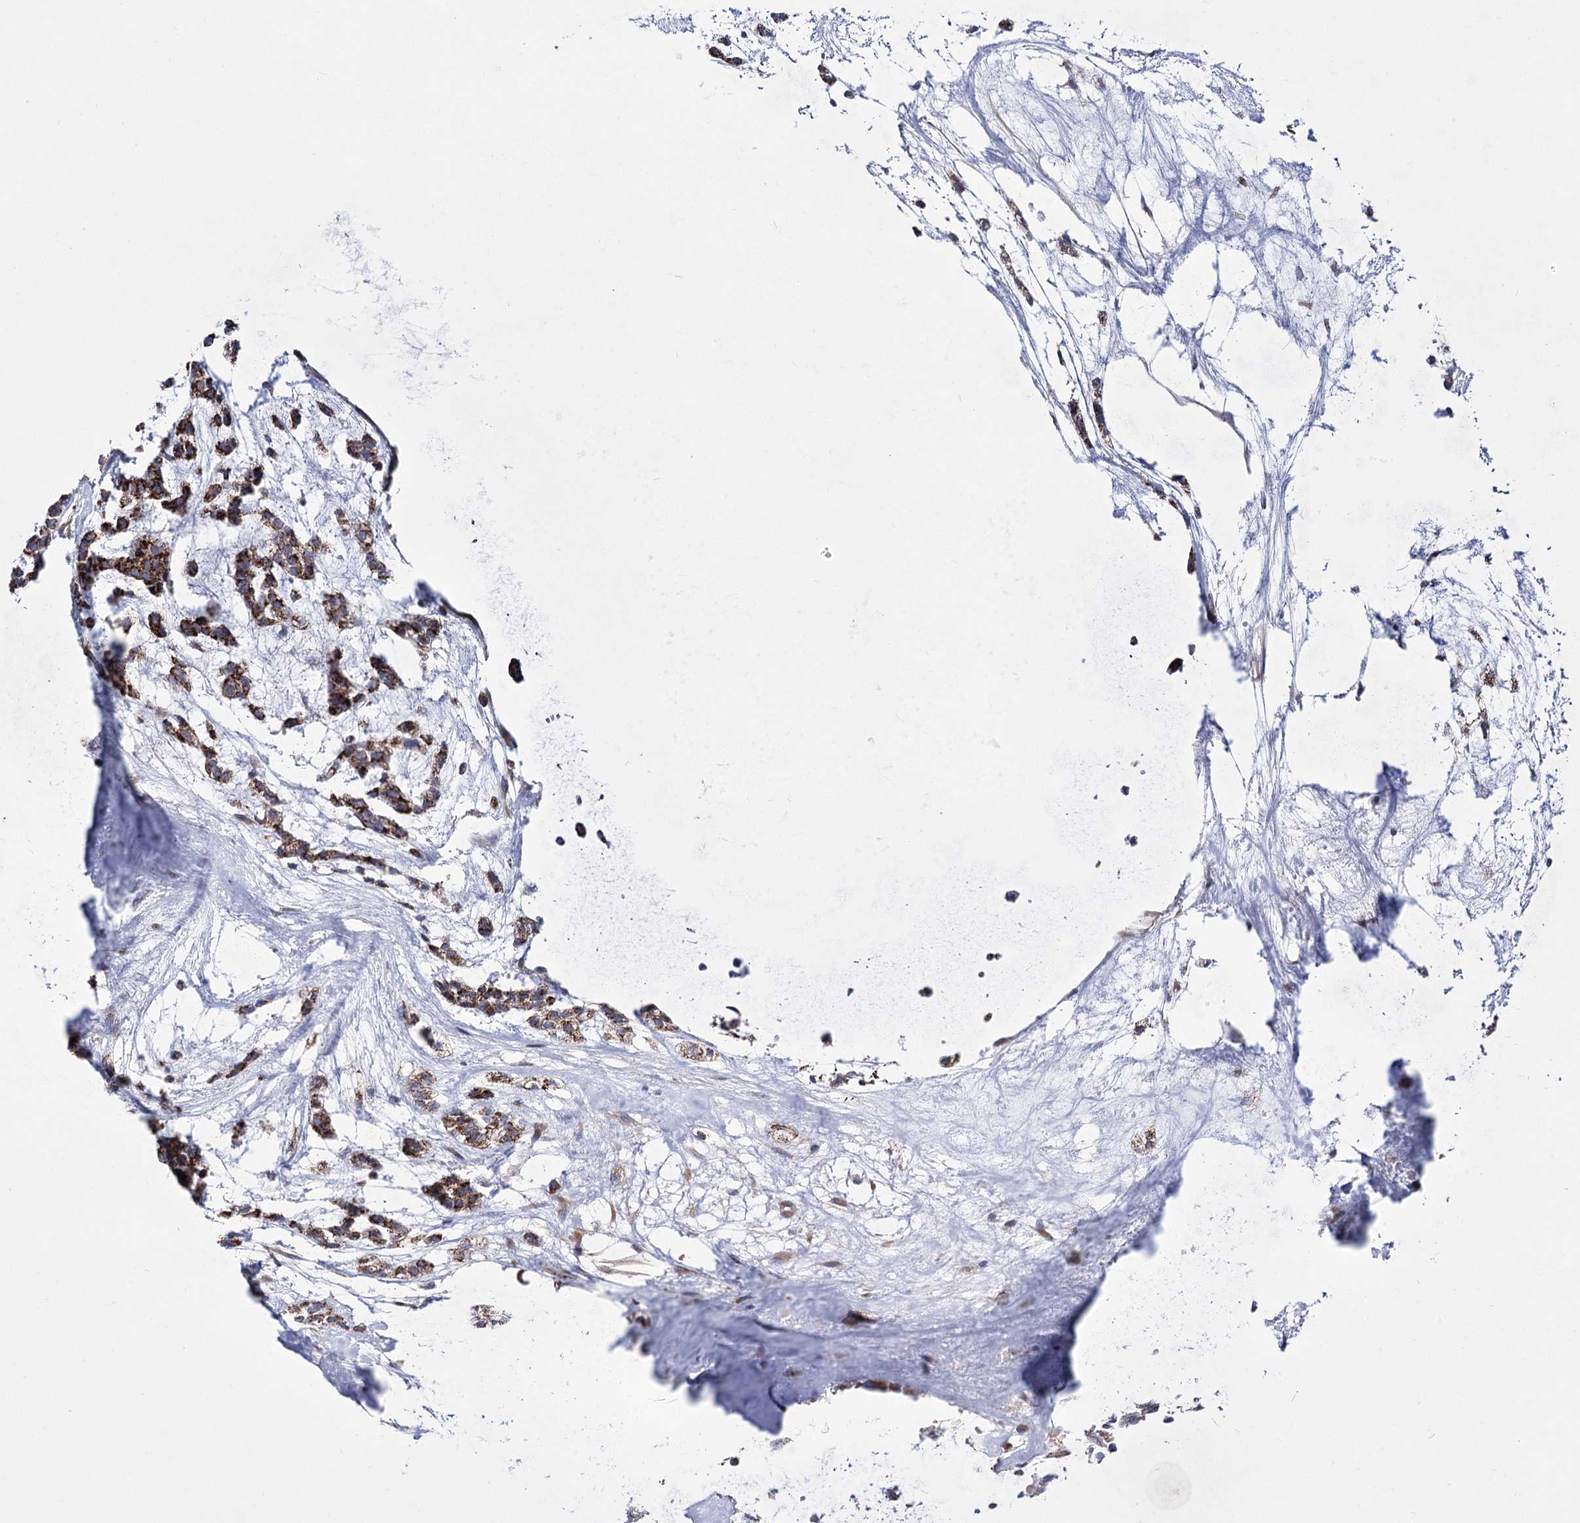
{"staining": {"intensity": "strong", "quantity": ">75%", "location": "cytoplasmic/membranous"}, "tissue": "head and neck cancer", "cell_type": "Tumor cells", "image_type": "cancer", "snomed": [{"axis": "morphology", "description": "Adenocarcinoma, NOS"}, {"axis": "morphology", "description": "Adenoma, NOS"}, {"axis": "topography", "description": "Head-Neck"}], "caption": "Immunohistochemical staining of human head and neck adenocarcinoma reveals strong cytoplasmic/membranous protein expression in about >75% of tumor cells.", "gene": "OSBPL5", "patient": {"sex": "female", "age": 55}}